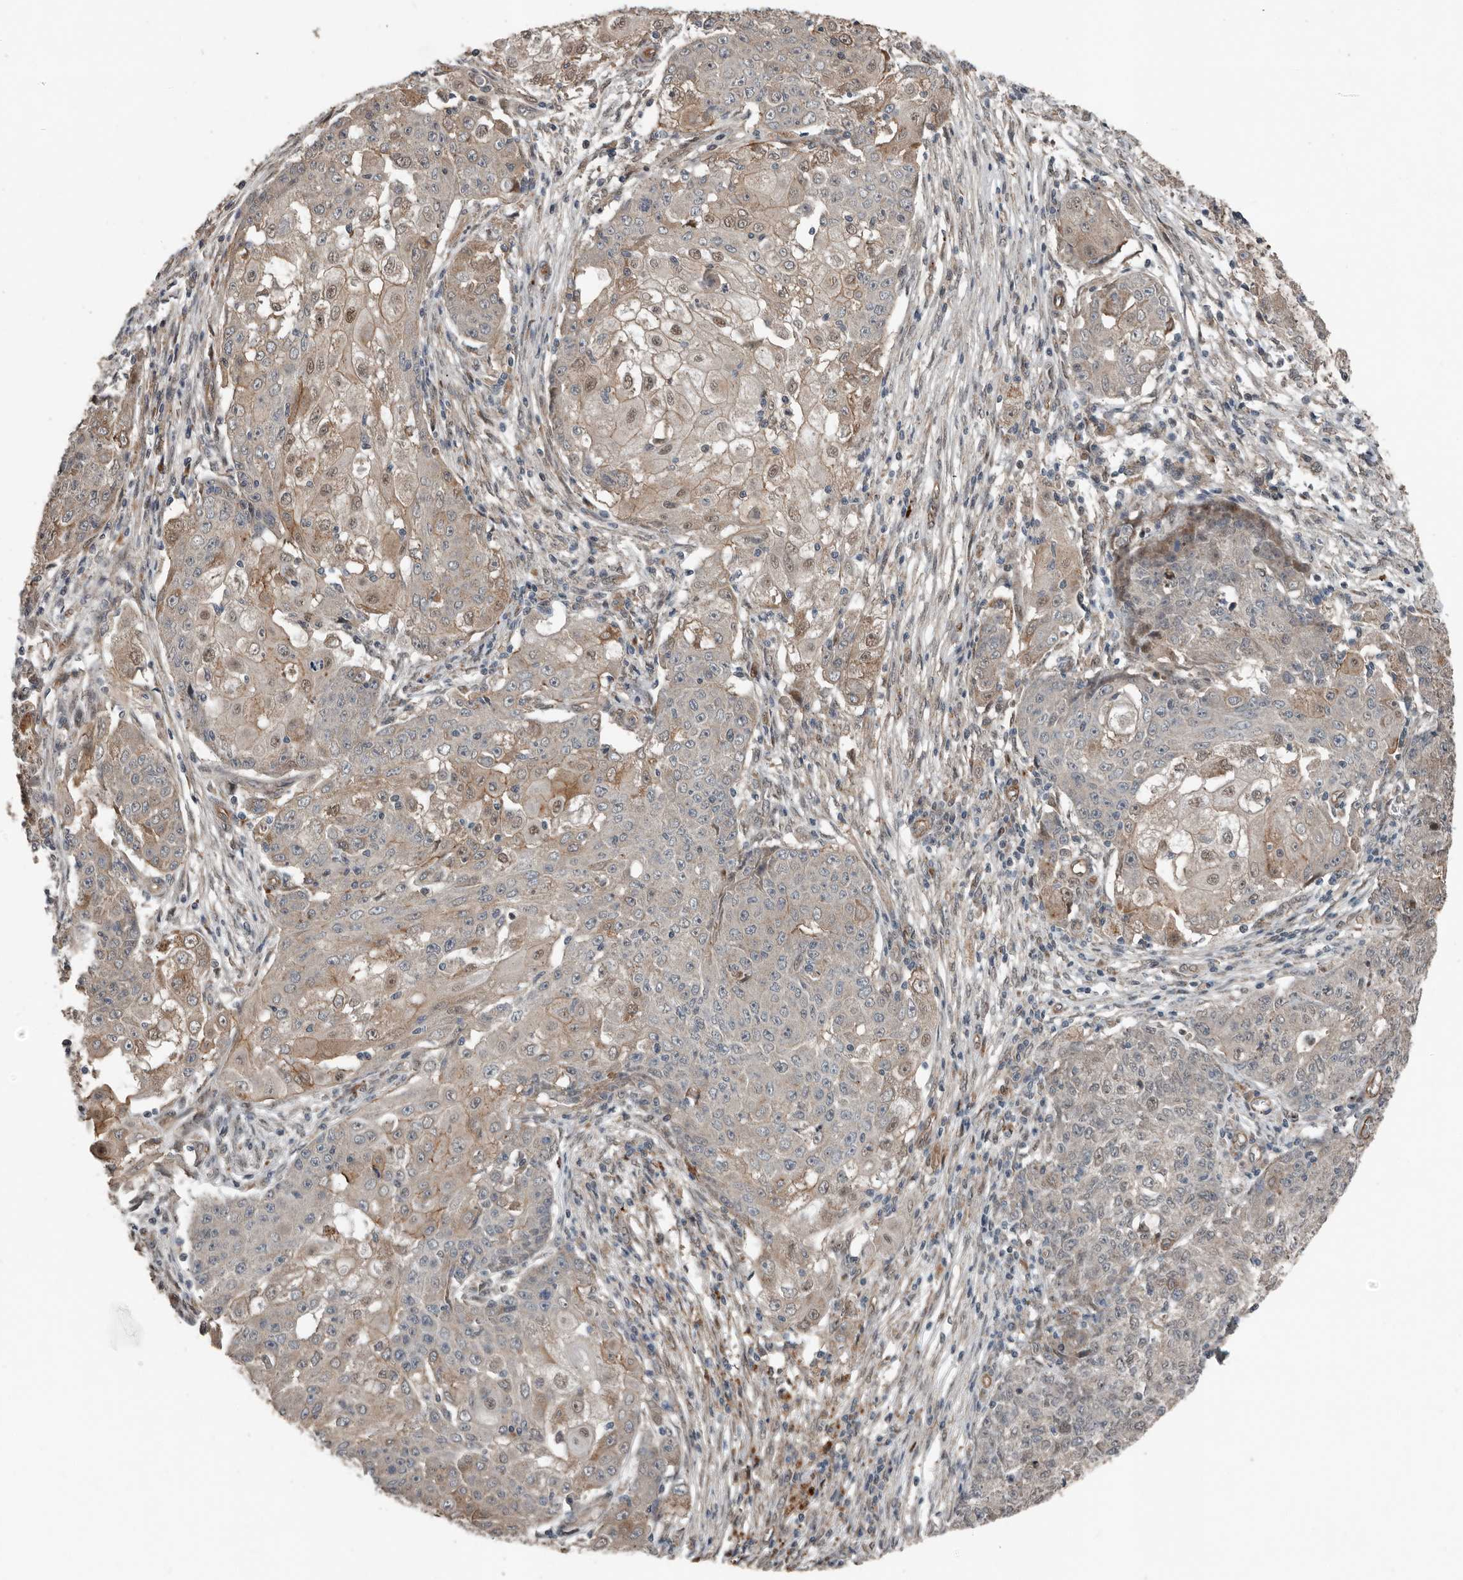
{"staining": {"intensity": "weak", "quantity": "25%-75%", "location": "cytoplasmic/membranous,nuclear"}, "tissue": "ovarian cancer", "cell_type": "Tumor cells", "image_type": "cancer", "snomed": [{"axis": "morphology", "description": "Carcinoma, endometroid"}, {"axis": "topography", "description": "Ovary"}], "caption": "IHC image of ovarian cancer stained for a protein (brown), which shows low levels of weak cytoplasmic/membranous and nuclear positivity in about 25%-75% of tumor cells.", "gene": "YOD1", "patient": {"sex": "female", "age": 42}}